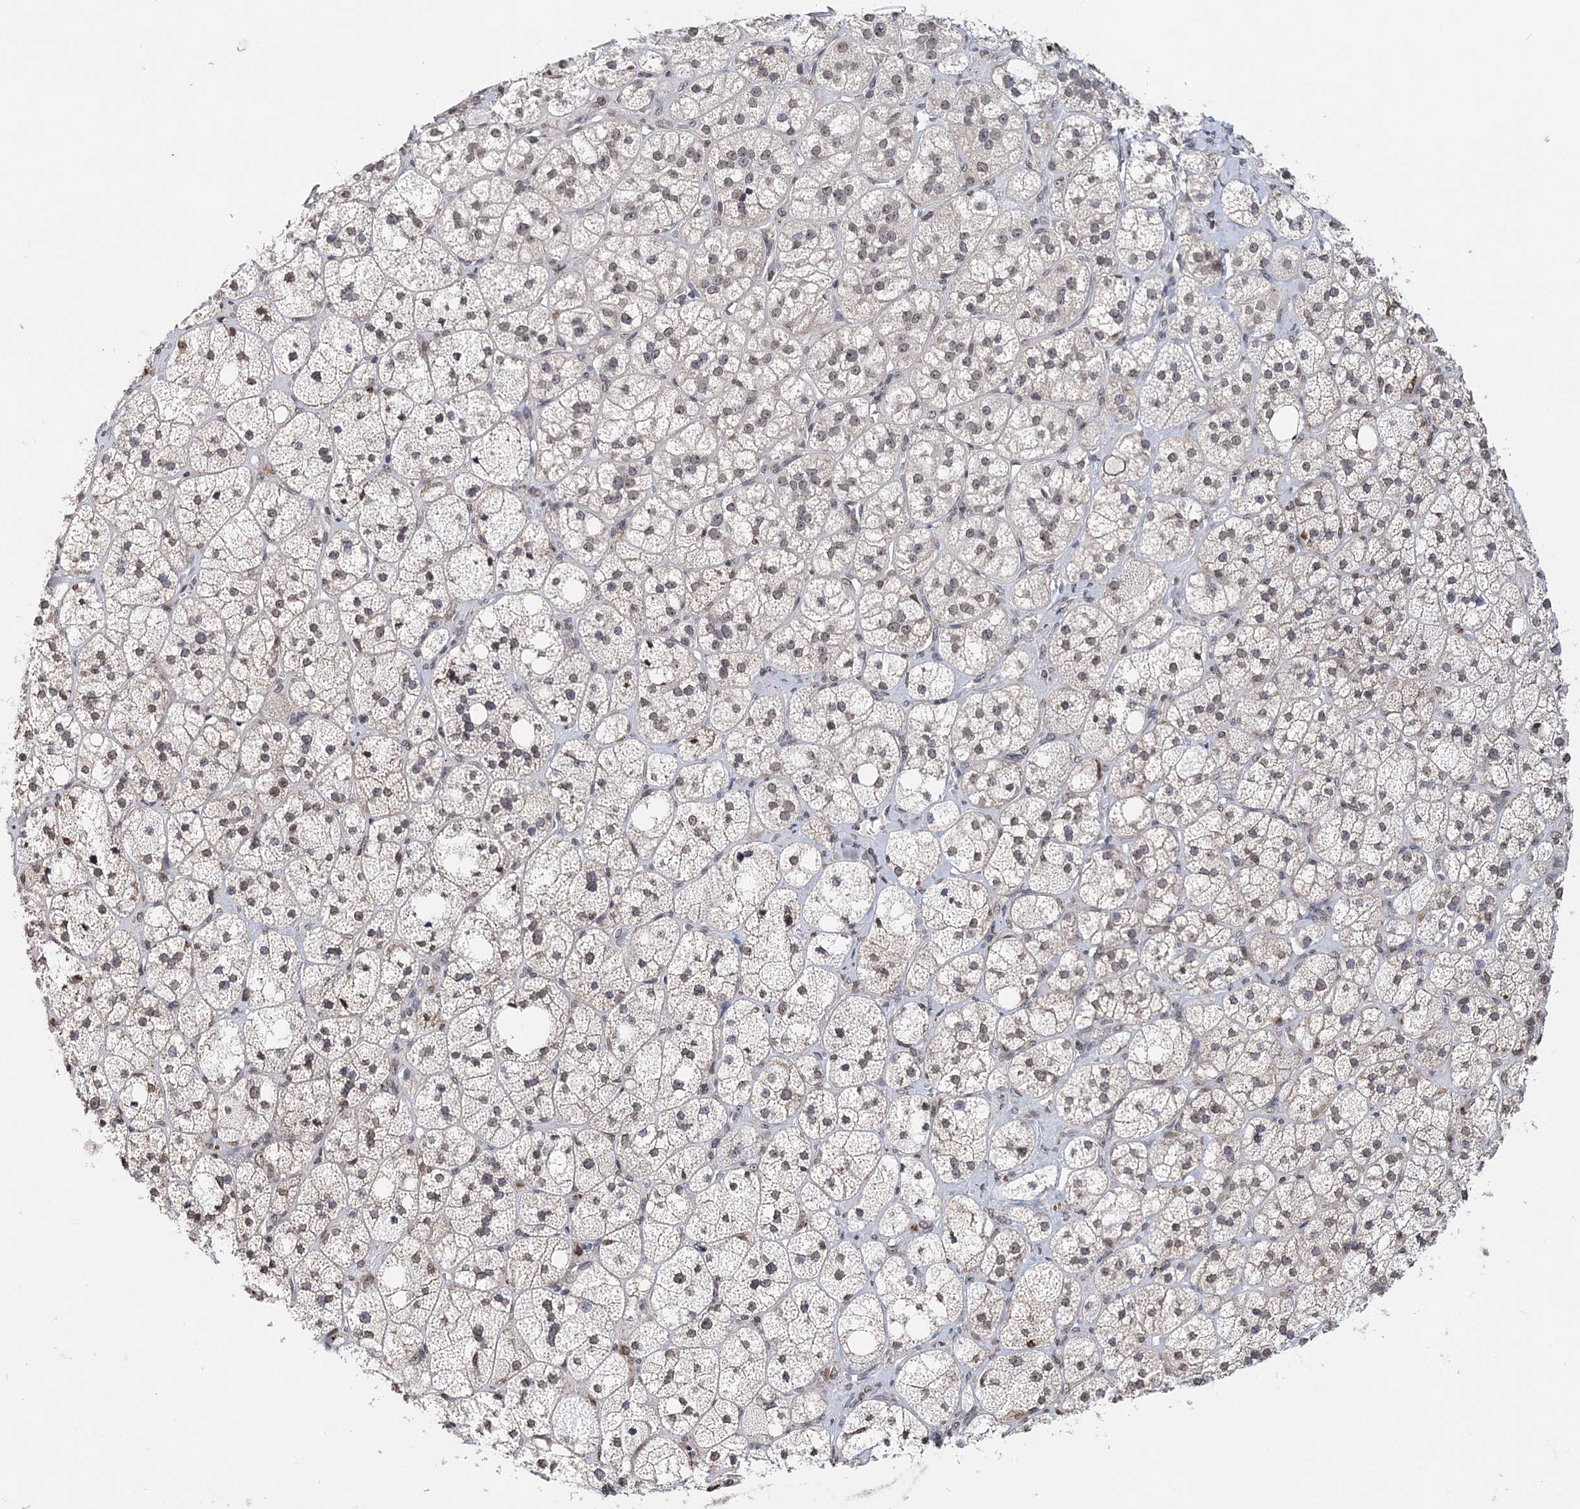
{"staining": {"intensity": "moderate", "quantity": "25%-75%", "location": "cytoplasmic/membranous,nuclear"}, "tissue": "adrenal gland", "cell_type": "Glandular cells", "image_type": "normal", "snomed": [{"axis": "morphology", "description": "Normal tissue, NOS"}, {"axis": "topography", "description": "Adrenal gland"}], "caption": "Immunohistochemical staining of normal adrenal gland shows moderate cytoplasmic/membranous,nuclear protein staining in approximately 25%-75% of glandular cells.", "gene": "SOWAHB", "patient": {"sex": "male", "age": 61}}